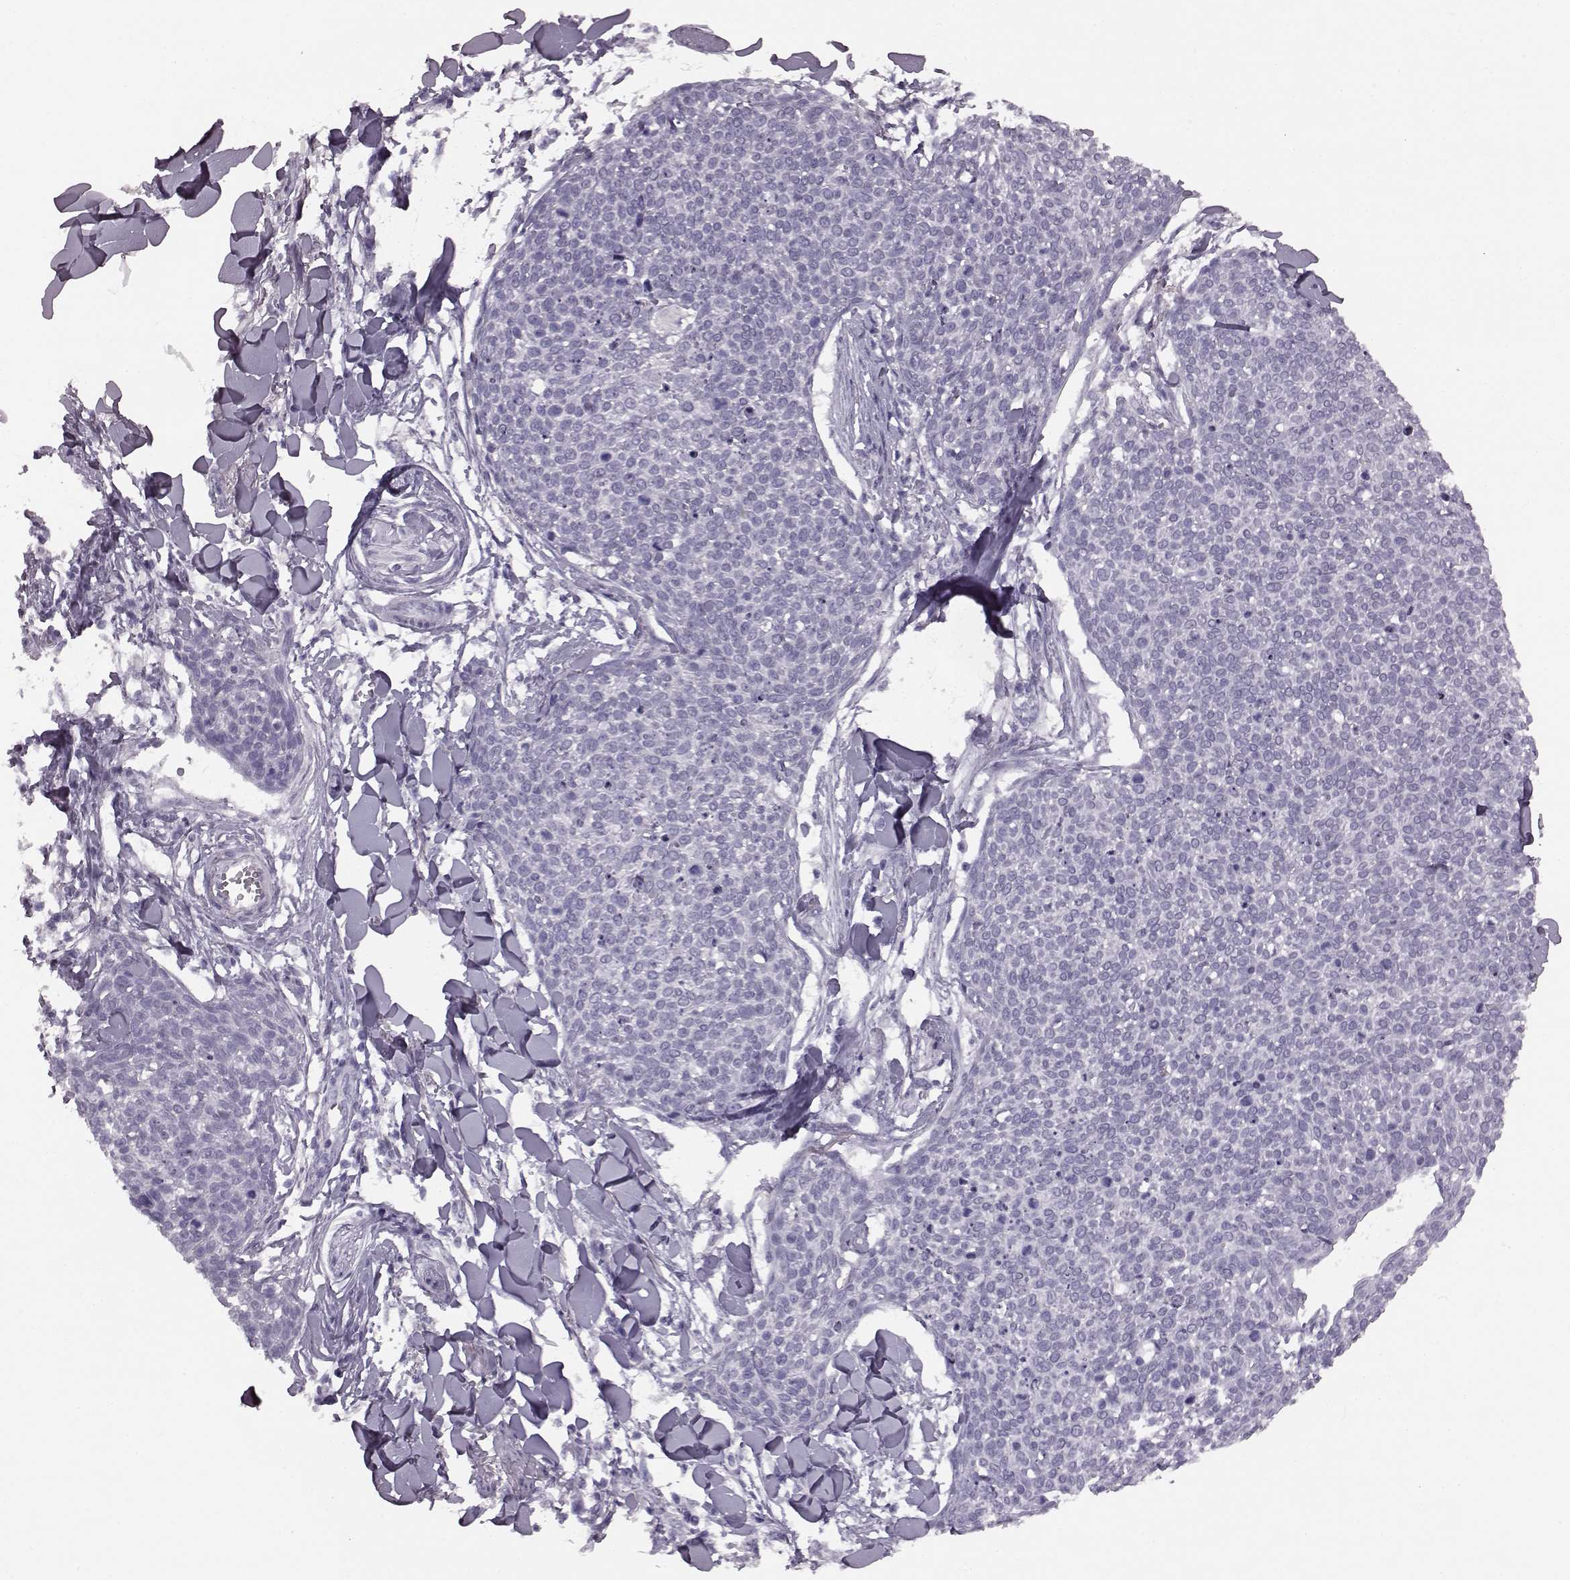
{"staining": {"intensity": "negative", "quantity": "none", "location": "none"}, "tissue": "skin cancer", "cell_type": "Tumor cells", "image_type": "cancer", "snomed": [{"axis": "morphology", "description": "Squamous cell carcinoma, NOS"}, {"axis": "topography", "description": "Skin"}, {"axis": "topography", "description": "Vulva"}], "caption": "A high-resolution micrograph shows immunohistochemistry (IHC) staining of skin cancer, which reveals no significant expression in tumor cells.", "gene": "JSRP1", "patient": {"sex": "female", "age": 75}}